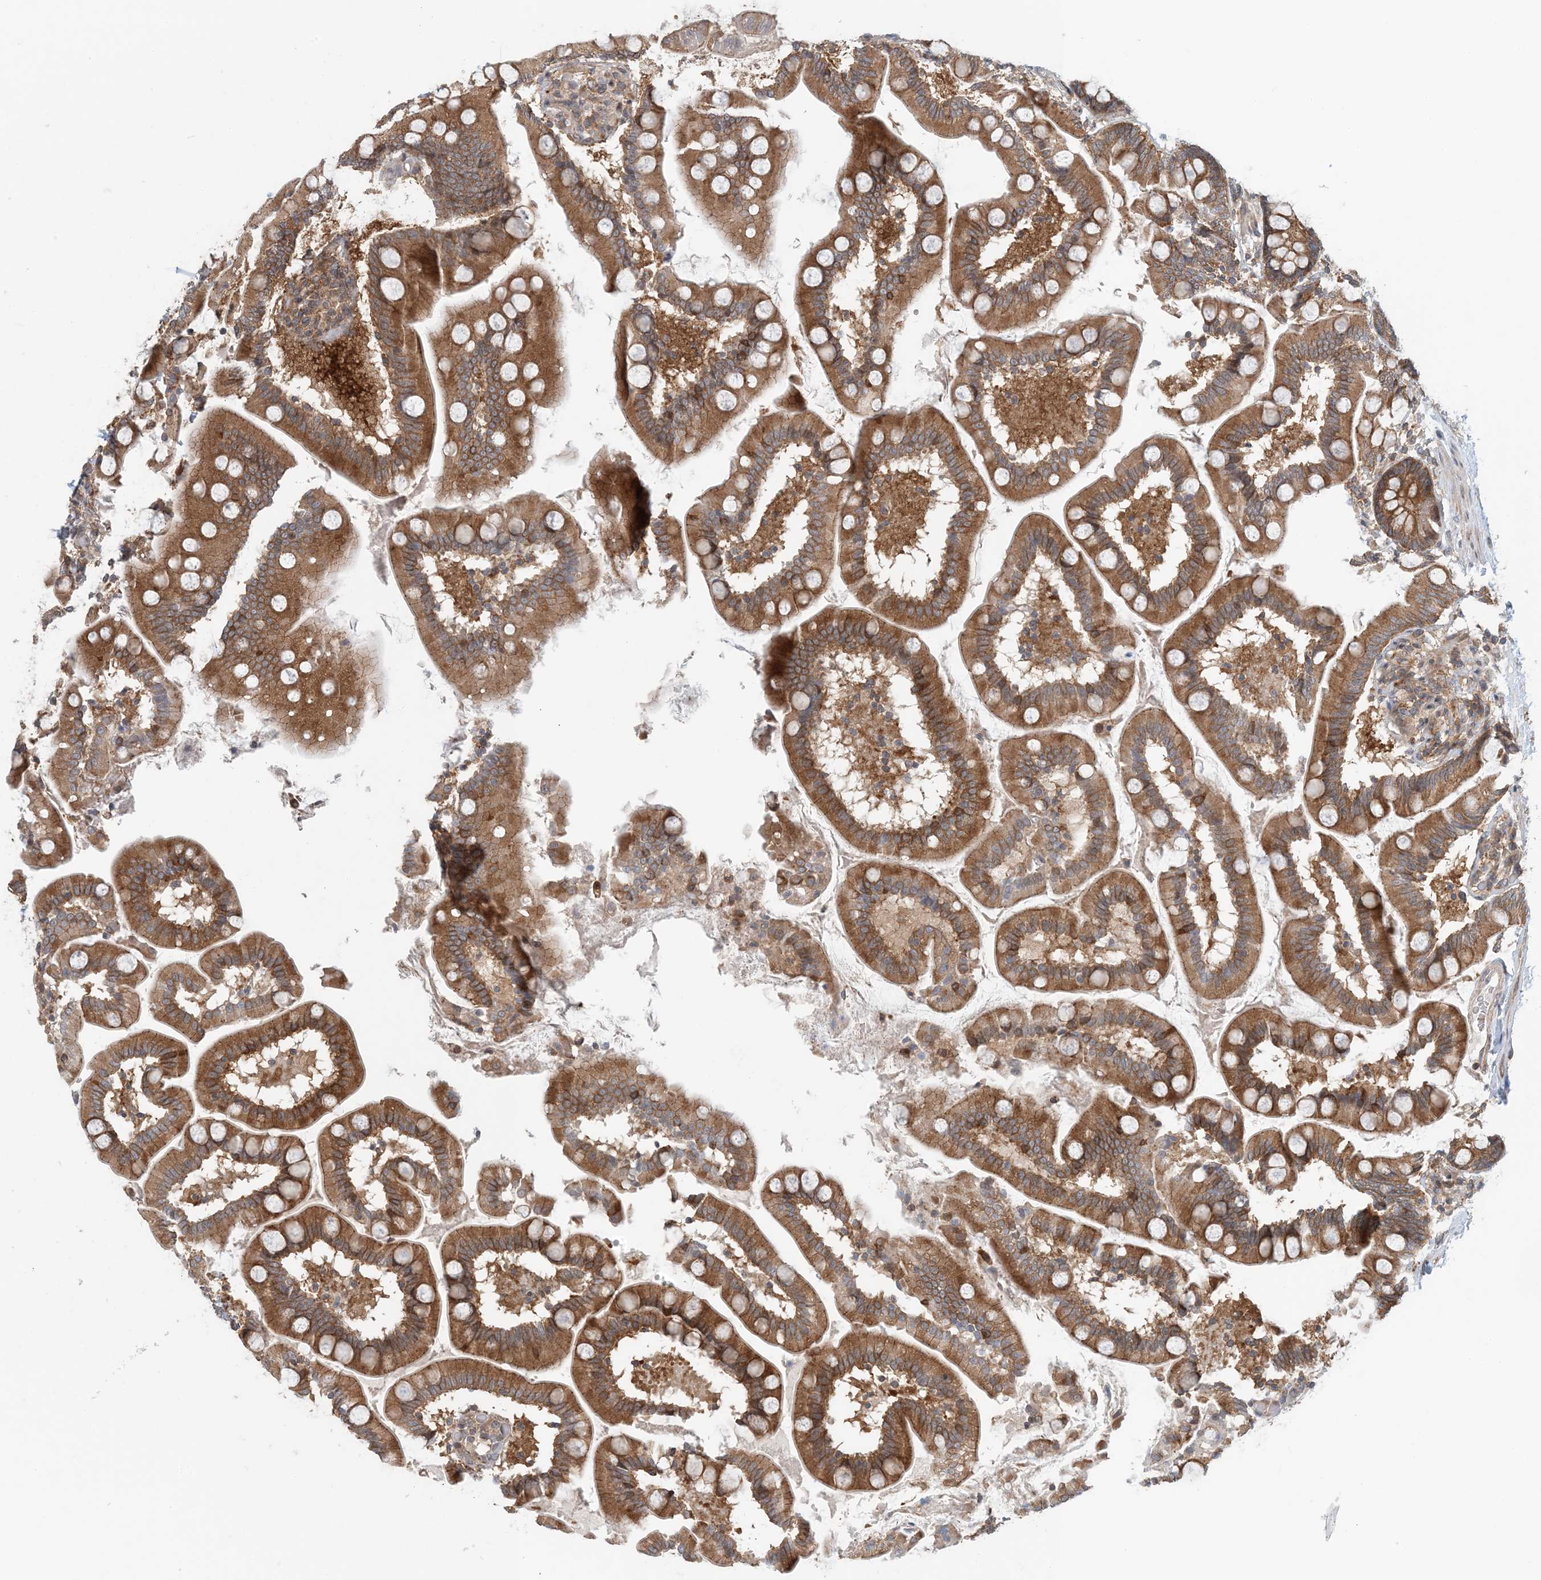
{"staining": {"intensity": "moderate", "quantity": ">75%", "location": "cytoplasmic/membranous"}, "tissue": "small intestine", "cell_type": "Glandular cells", "image_type": "normal", "snomed": [{"axis": "morphology", "description": "Normal tissue, NOS"}, {"axis": "topography", "description": "Small intestine"}], "caption": "A high-resolution photomicrograph shows immunohistochemistry (IHC) staining of benign small intestine, which shows moderate cytoplasmic/membranous staining in about >75% of glandular cells.", "gene": "ATP13A2", "patient": {"sex": "female", "age": 64}}